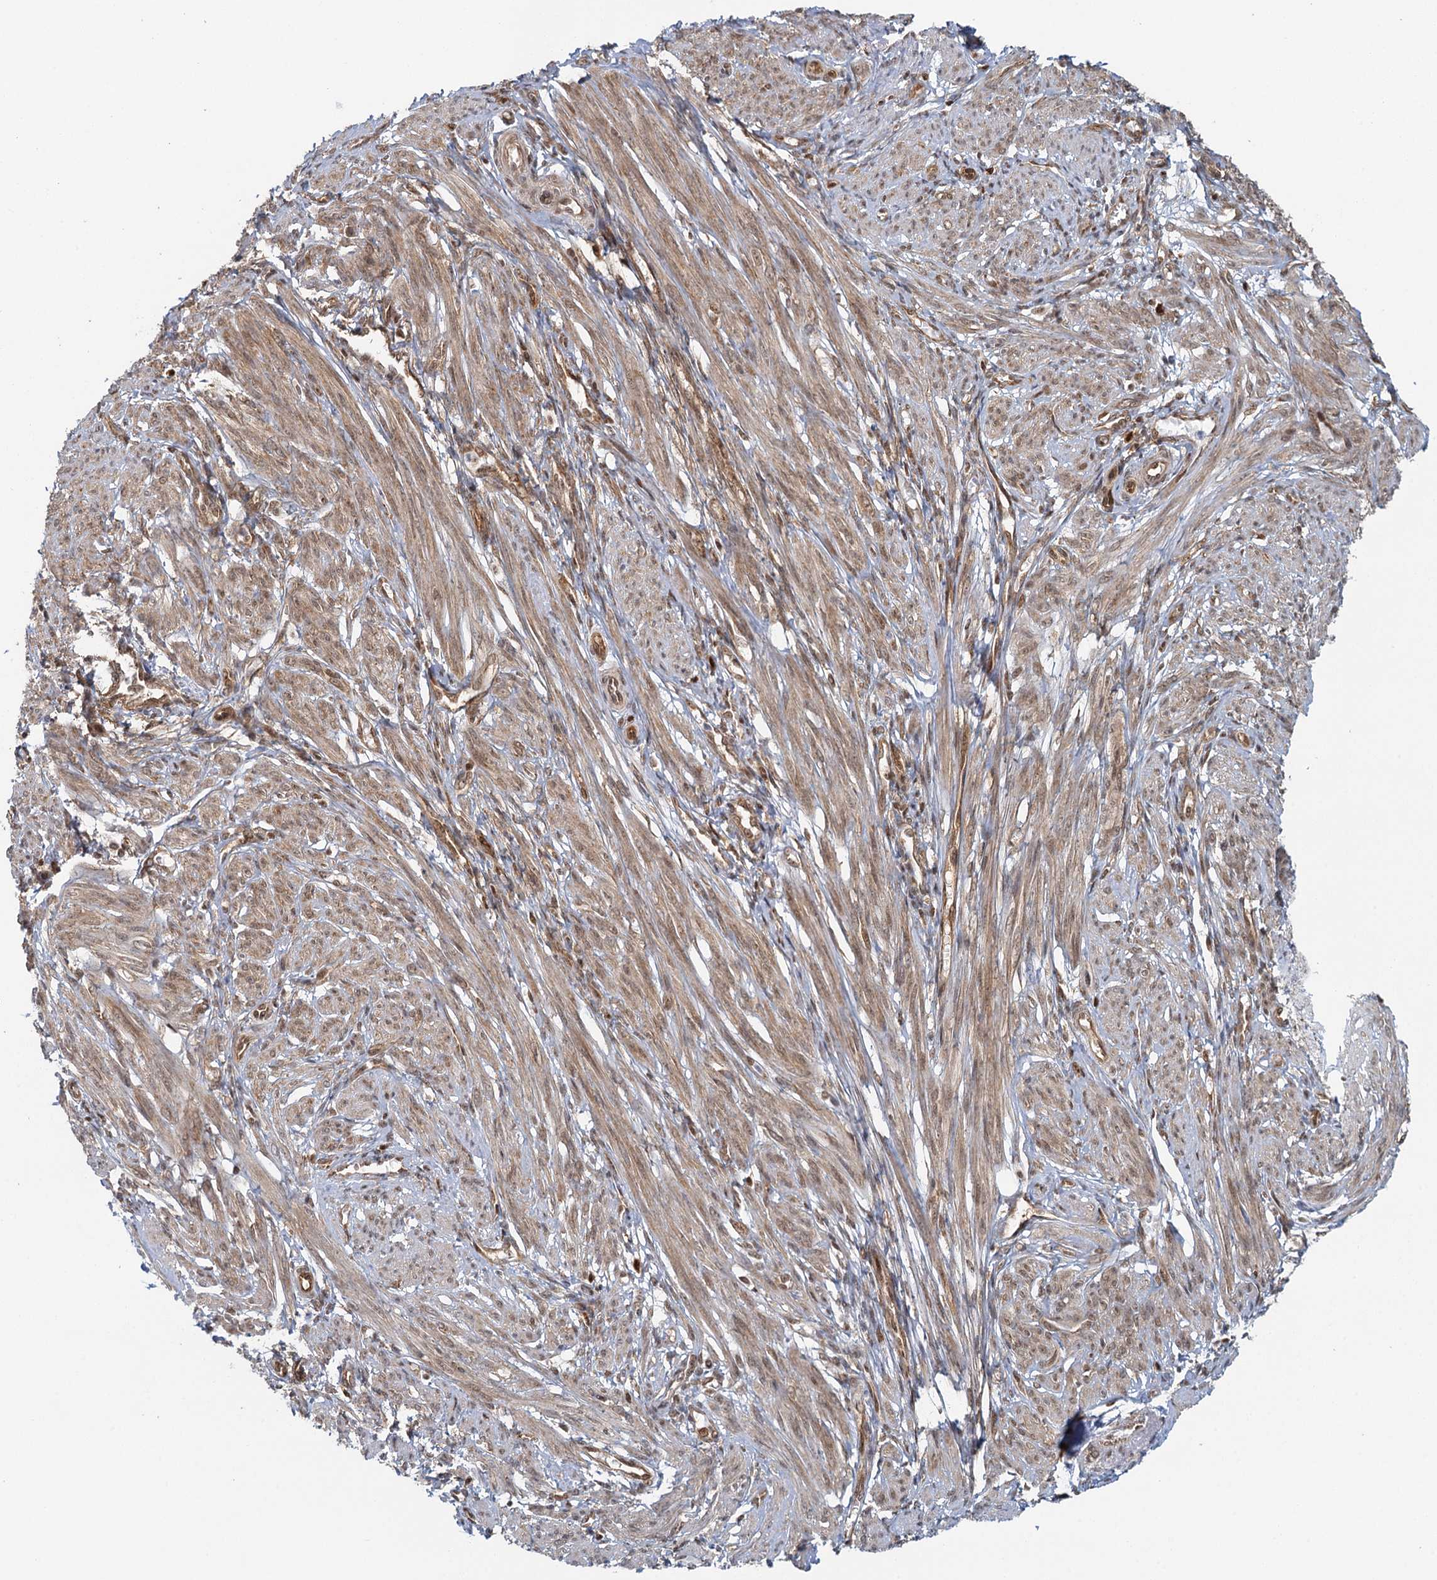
{"staining": {"intensity": "moderate", "quantity": "25%-75%", "location": "cytoplasmic/membranous,nuclear"}, "tissue": "smooth muscle", "cell_type": "Smooth muscle cells", "image_type": "normal", "snomed": [{"axis": "morphology", "description": "Normal tissue, NOS"}, {"axis": "topography", "description": "Smooth muscle"}], "caption": "Protein analysis of normal smooth muscle reveals moderate cytoplasmic/membranous,nuclear expression in about 25%-75% of smooth muscle cells. The staining was performed using DAB (3,3'-diaminobenzidine) to visualize the protein expression in brown, while the nuclei were stained in blue with hematoxylin (Magnification: 20x).", "gene": "GPATCH11", "patient": {"sex": "female", "age": 39}}